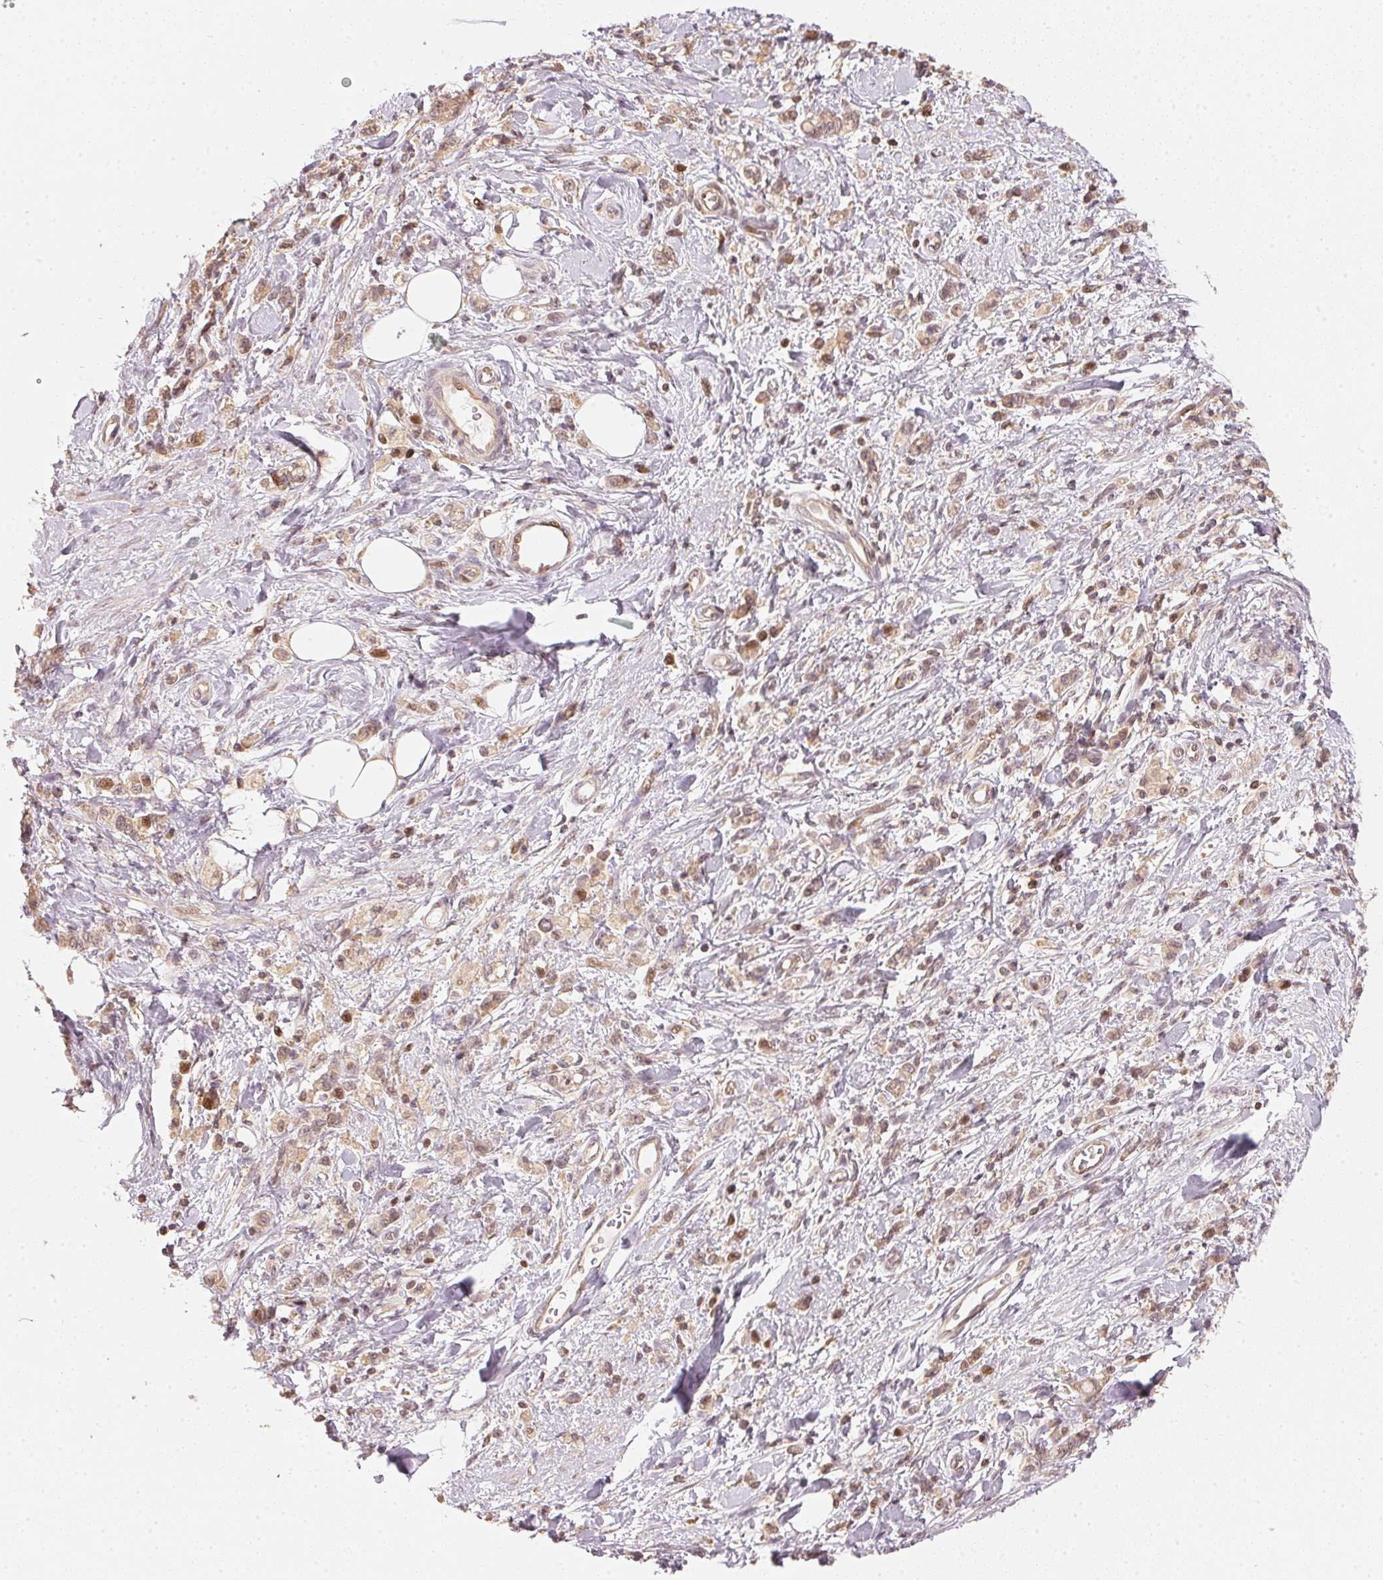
{"staining": {"intensity": "weak", "quantity": ">75%", "location": "cytoplasmic/membranous,nuclear"}, "tissue": "stomach cancer", "cell_type": "Tumor cells", "image_type": "cancer", "snomed": [{"axis": "morphology", "description": "Adenocarcinoma, NOS"}, {"axis": "topography", "description": "Stomach"}], "caption": "Immunohistochemical staining of human stomach cancer (adenocarcinoma) reveals low levels of weak cytoplasmic/membranous and nuclear expression in approximately >75% of tumor cells.", "gene": "UBE2L3", "patient": {"sex": "male", "age": 77}}